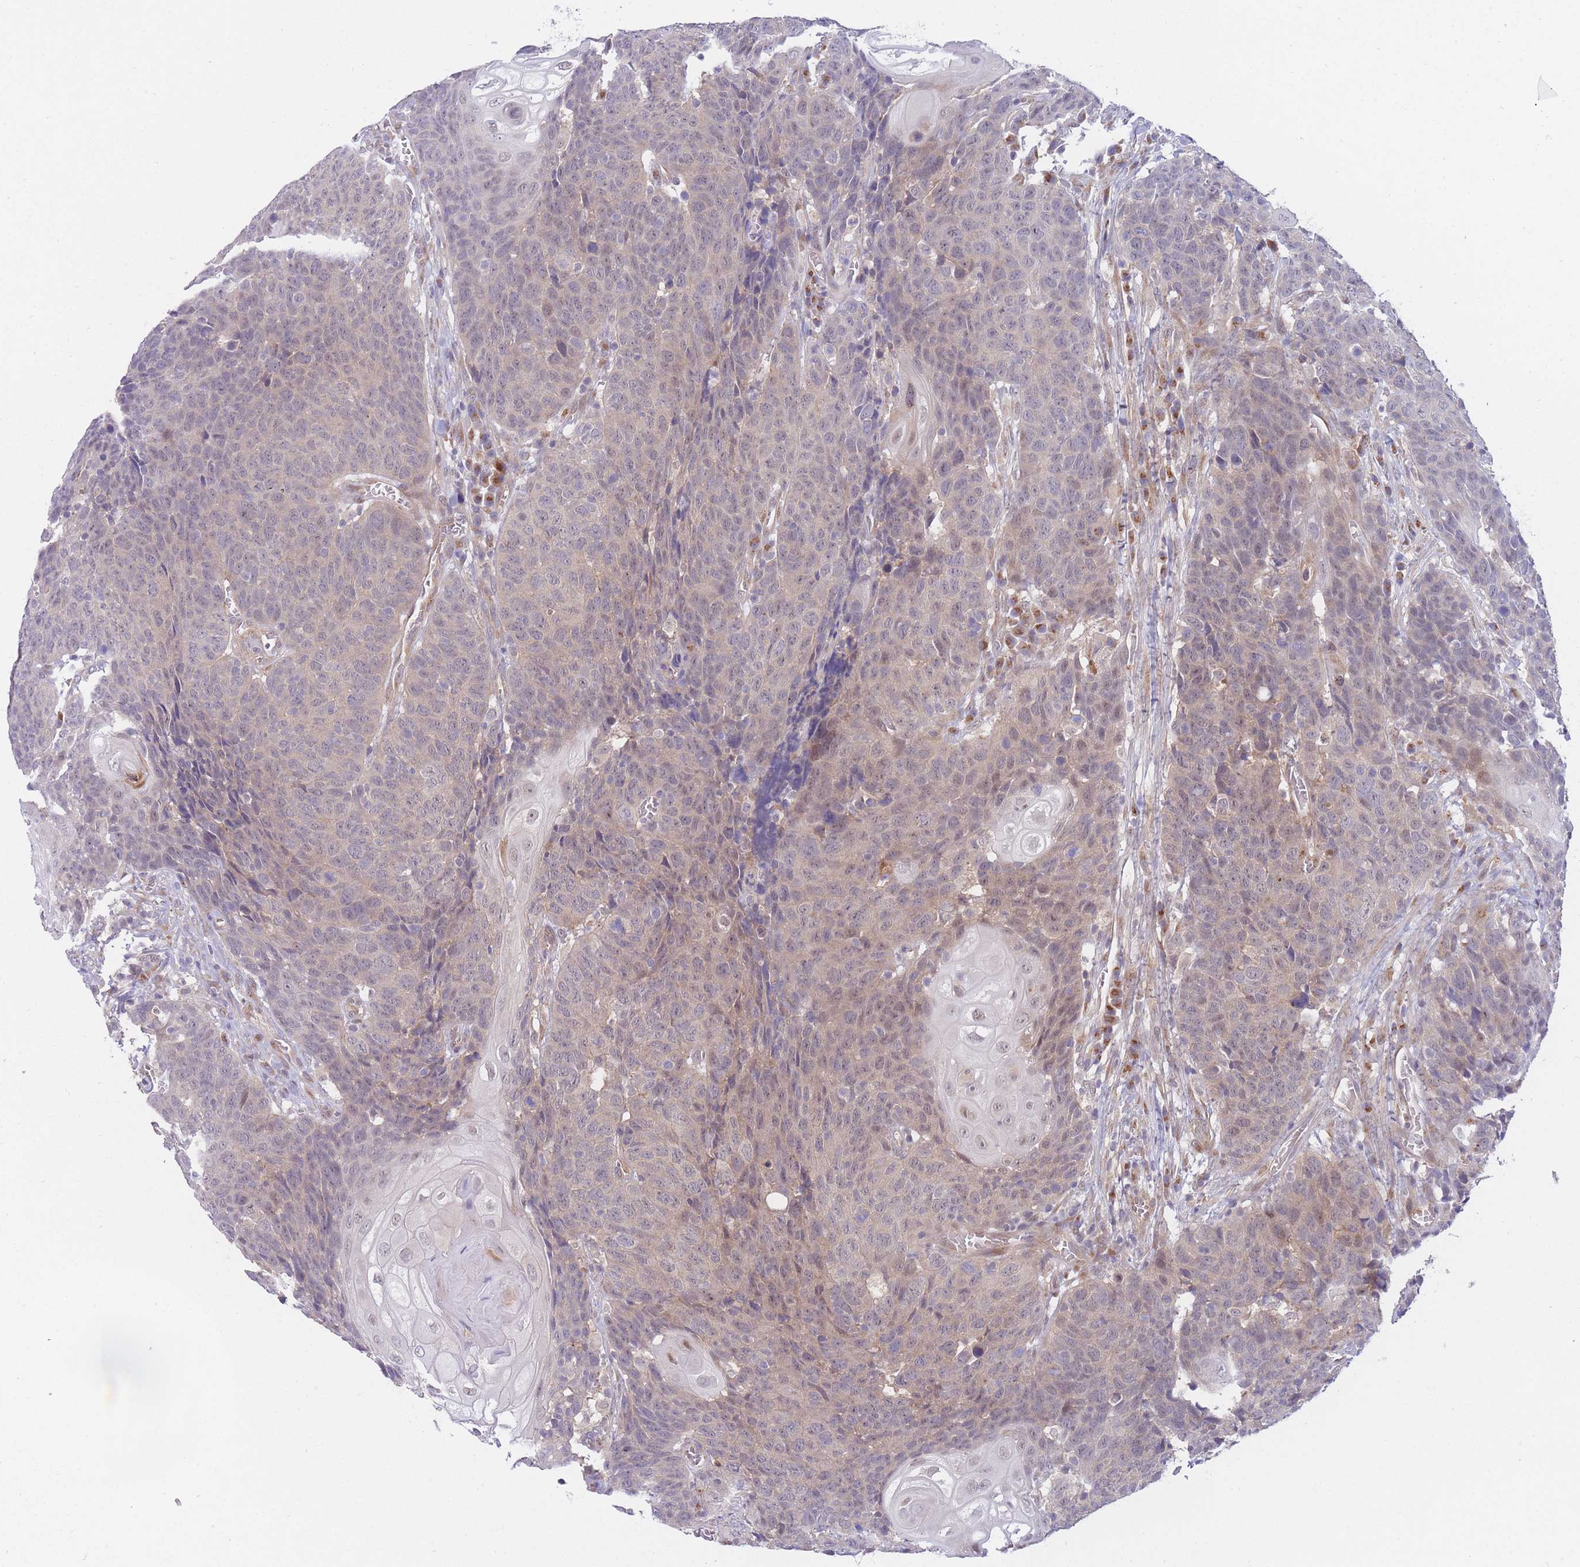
{"staining": {"intensity": "negative", "quantity": "none", "location": "none"}, "tissue": "head and neck cancer", "cell_type": "Tumor cells", "image_type": "cancer", "snomed": [{"axis": "morphology", "description": "Squamous cell carcinoma, NOS"}, {"axis": "topography", "description": "Head-Neck"}], "caption": "High magnification brightfield microscopy of head and neck cancer (squamous cell carcinoma) stained with DAB (3,3'-diaminobenzidine) (brown) and counterstained with hematoxylin (blue): tumor cells show no significant staining. (DAB (3,3'-diaminobenzidine) immunohistochemistry (IHC) with hematoxylin counter stain).", "gene": "APOL4", "patient": {"sex": "male", "age": 66}}